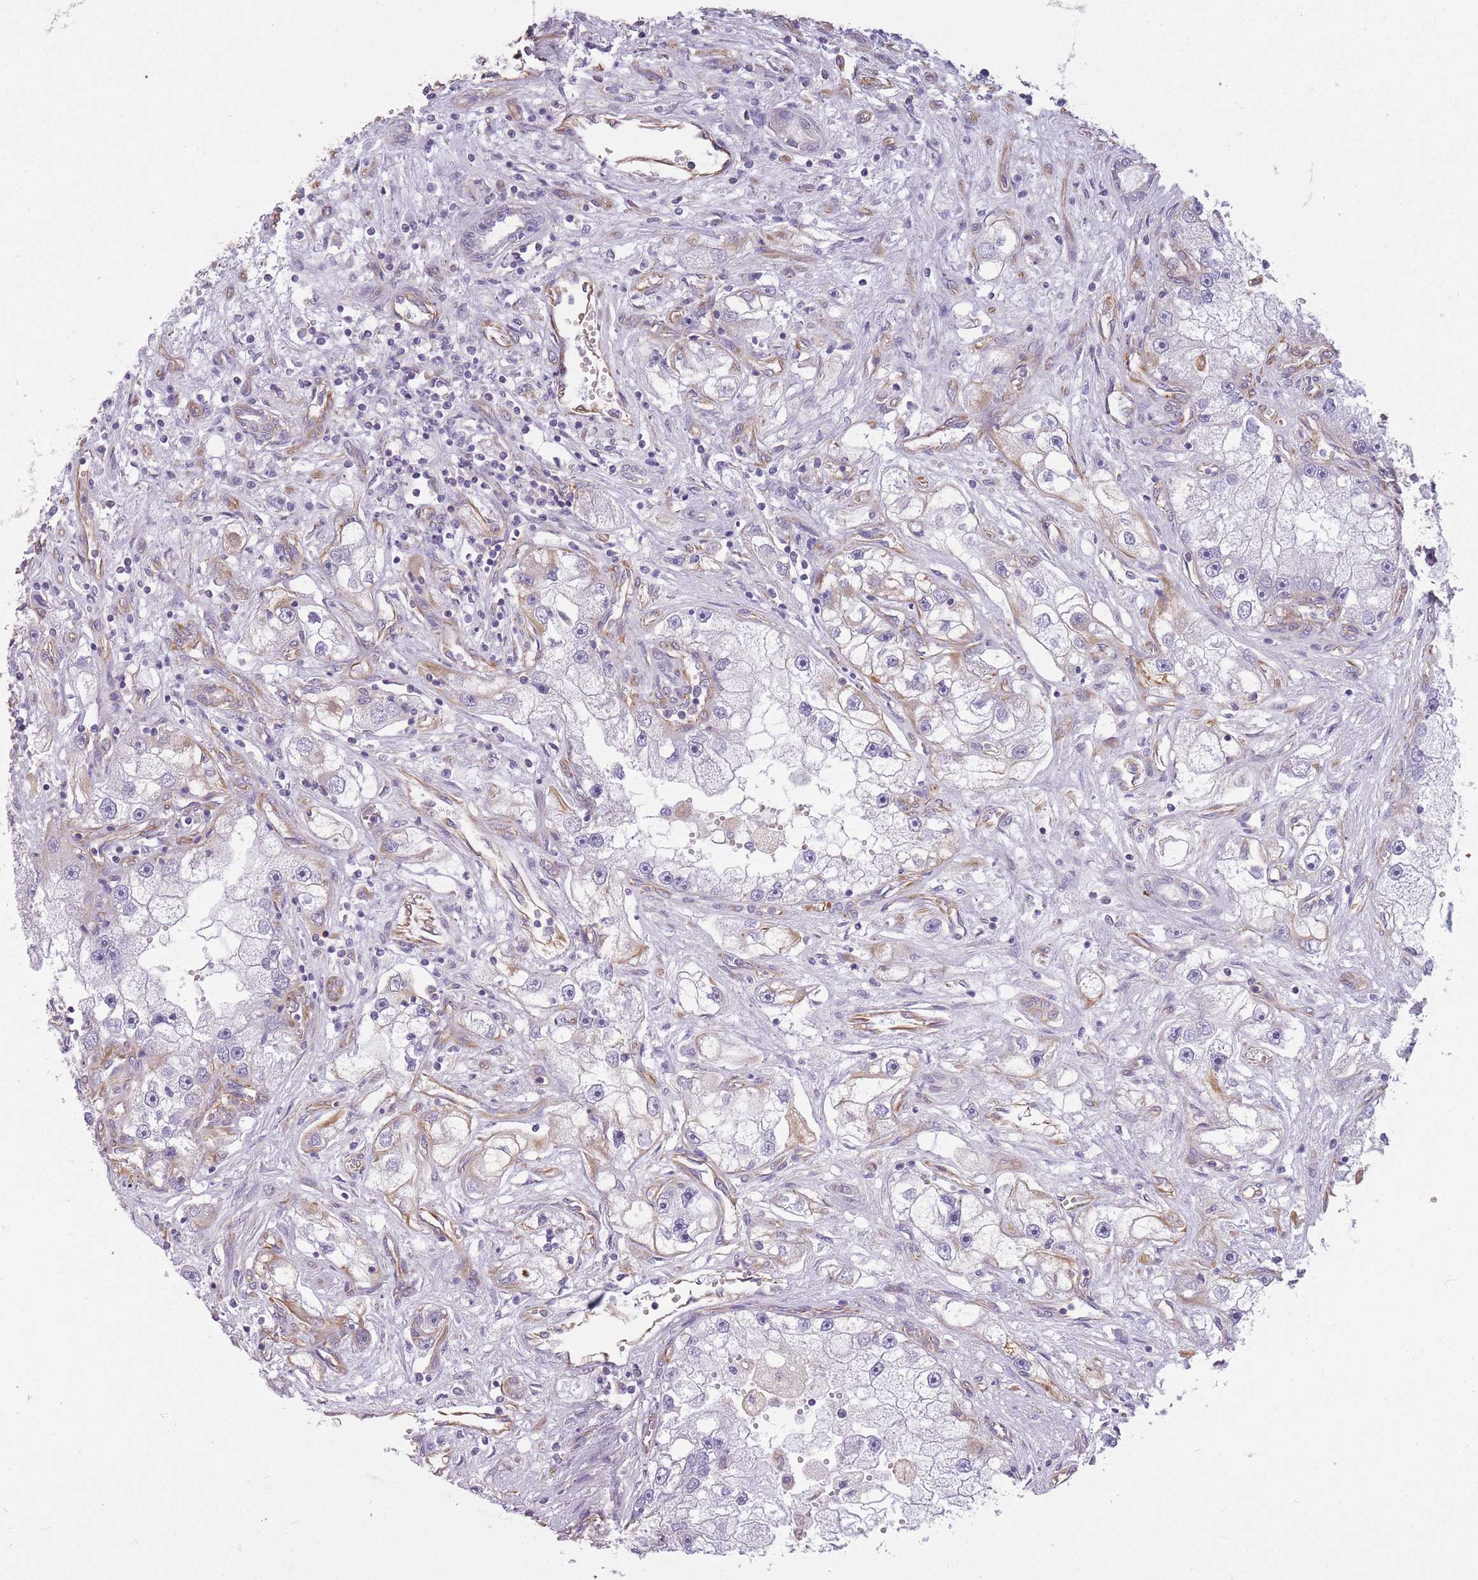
{"staining": {"intensity": "weak", "quantity": "<25%", "location": "cytoplasmic/membranous"}, "tissue": "renal cancer", "cell_type": "Tumor cells", "image_type": "cancer", "snomed": [{"axis": "morphology", "description": "Adenocarcinoma, NOS"}, {"axis": "topography", "description": "Kidney"}], "caption": "This is an IHC image of renal cancer (adenocarcinoma). There is no expression in tumor cells.", "gene": "ADD1", "patient": {"sex": "male", "age": 63}}